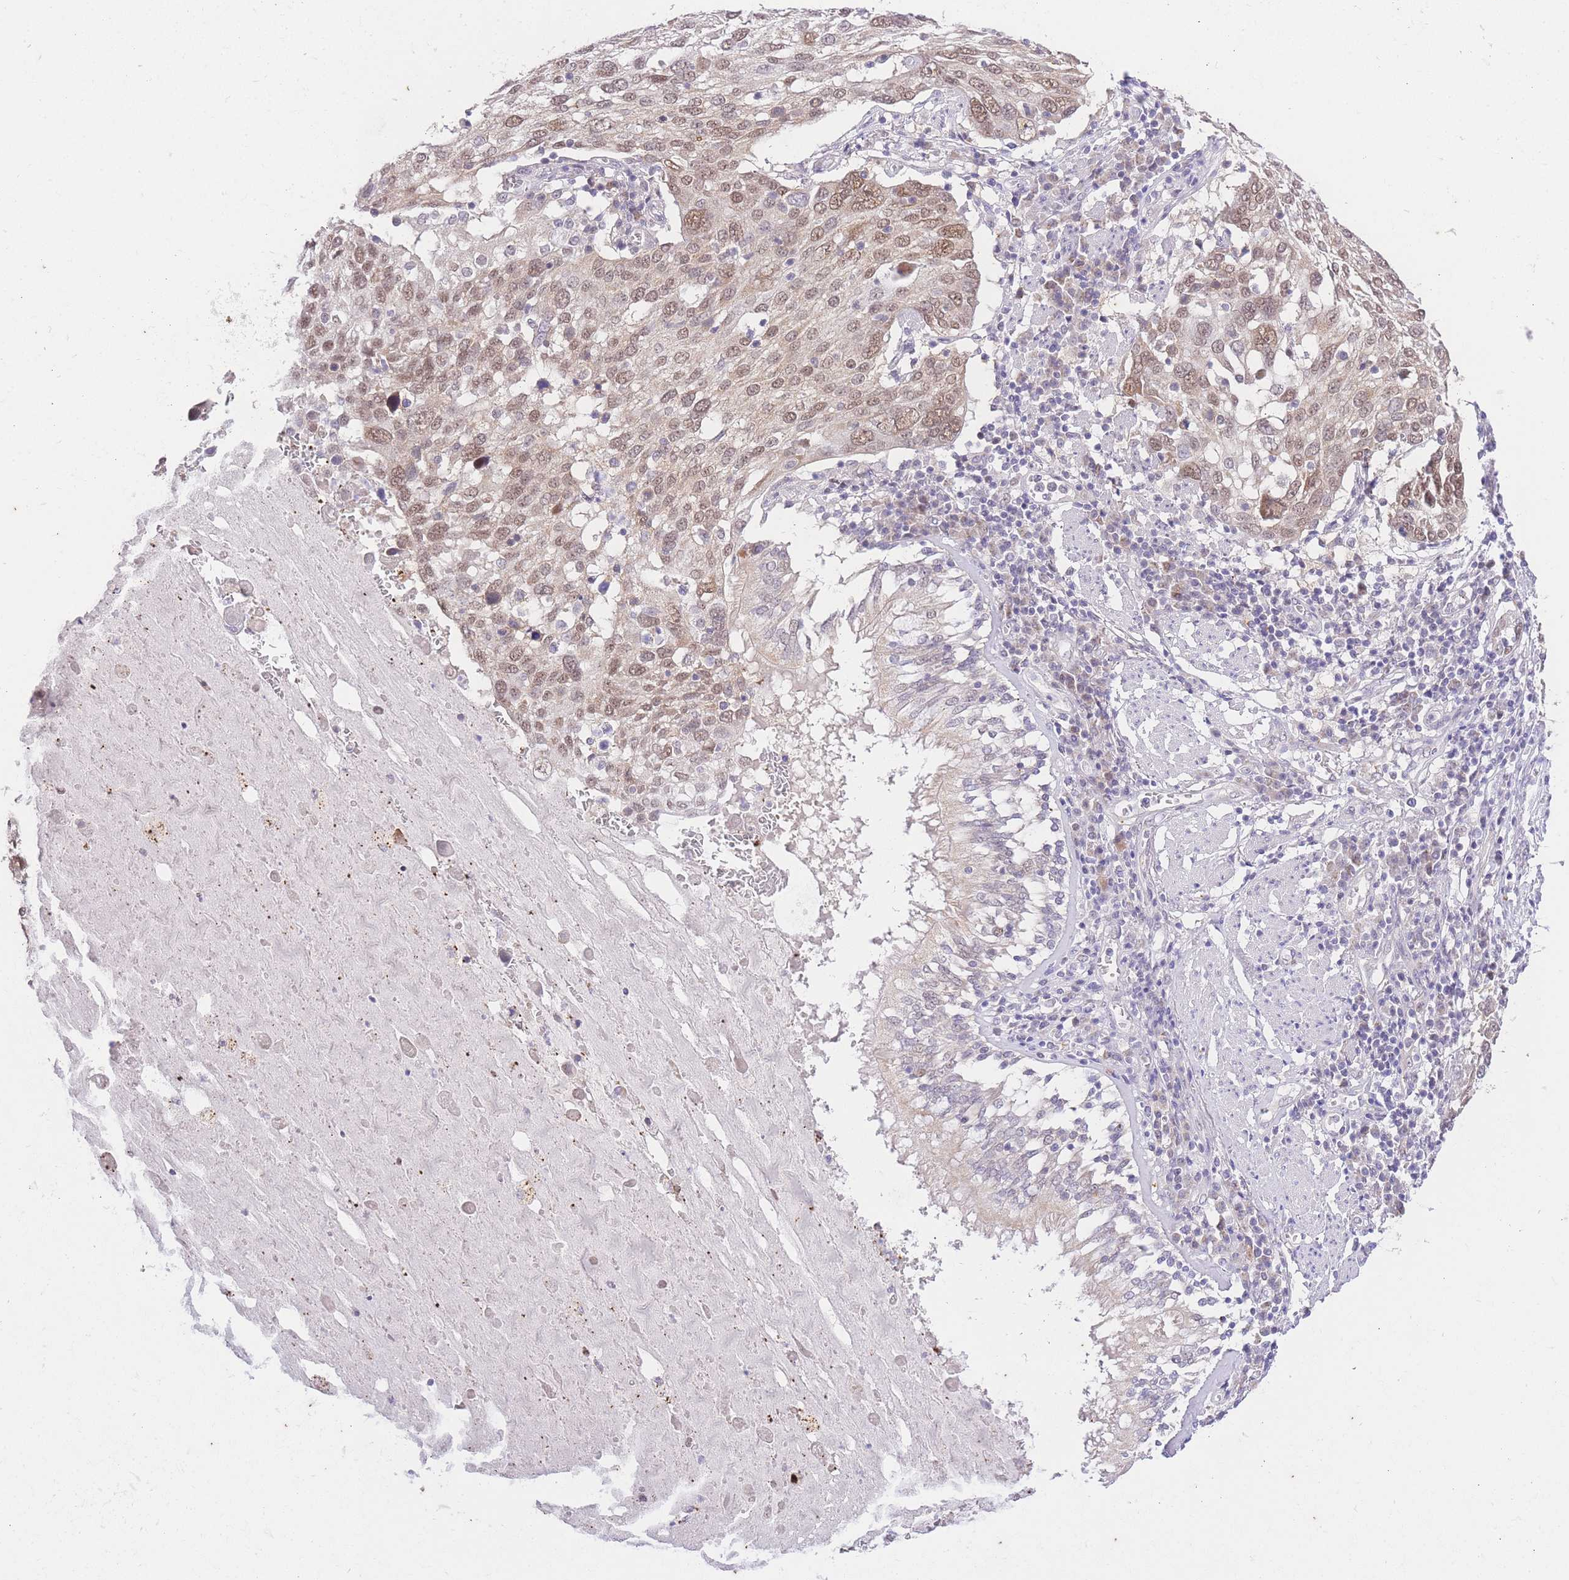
{"staining": {"intensity": "moderate", "quantity": ">75%", "location": "nuclear"}, "tissue": "lung cancer", "cell_type": "Tumor cells", "image_type": "cancer", "snomed": [{"axis": "morphology", "description": "Squamous cell carcinoma, NOS"}, {"axis": "topography", "description": "Lung"}], "caption": "Human squamous cell carcinoma (lung) stained for a protein (brown) shows moderate nuclear positive expression in approximately >75% of tumor cells.", "gene": "UBXN7", "patient": {"sex": "male", "age": 65}}